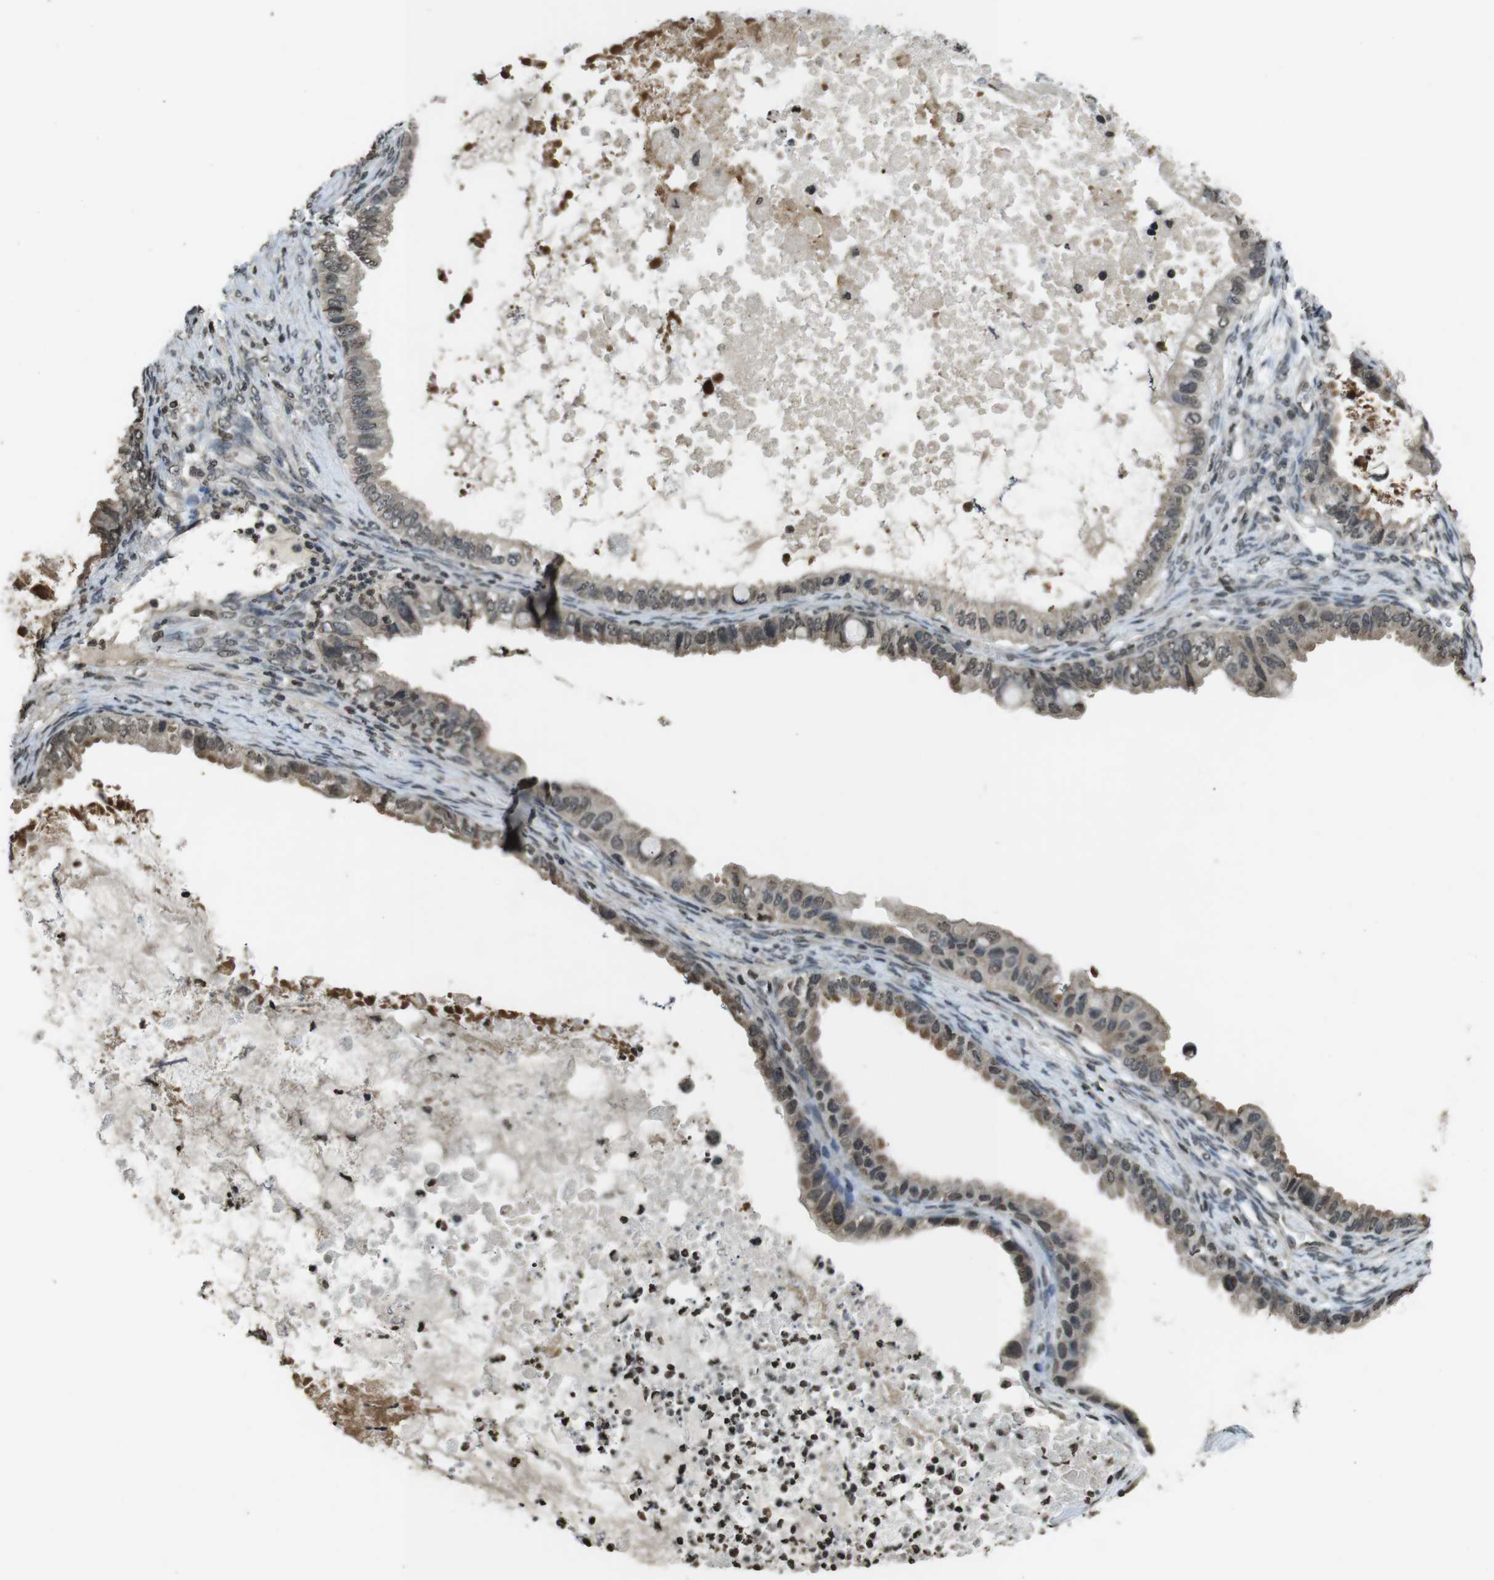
{"staining": {"intensity": "strong", "quantity": "<25%", "location": "nuclear"}, "tissue": "ovarian cancer", "cell_type": "Tumor cells", "image_type": "cancer", "snomed": [{"axis": "morphology", "description": "Cystadenocarcinoma, mucinous, NOS"}, {"axis": "topography", "description": "Ovary"}], "caption": "Strong nuclear positivity for a protein is appreciated in about <25% of tumor cells of mucinous cystadenocarcinoma (ovarian) using IHC.", "gene": "MAF", "patient": {"sex": "female", "age": 80}}